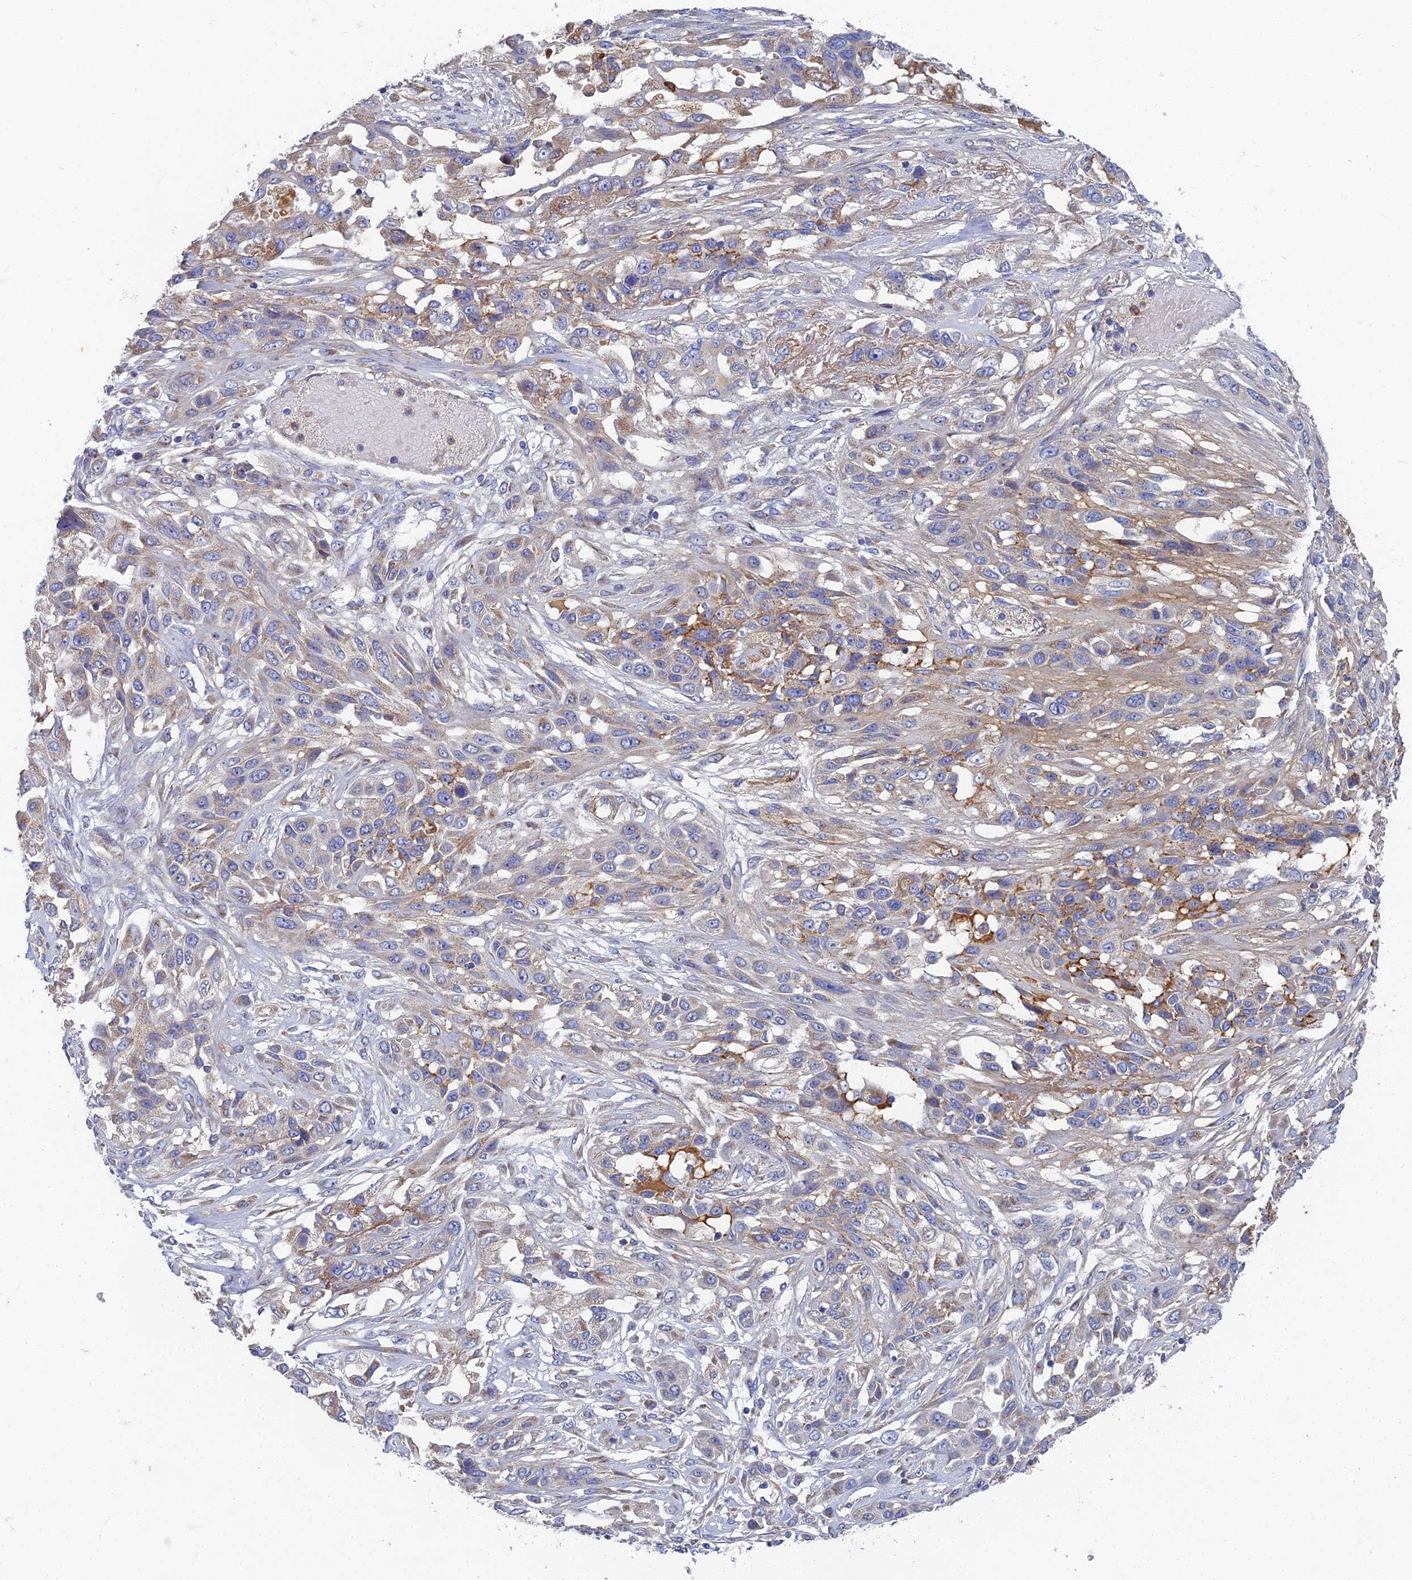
{"staining": {"intensity": "weak", "quantity": "<25%", "location": "cytoplasmic/membranous"}, "tissue": "lung cancer", "cell_type": "Tumor cells", "image_type": "cancer", "snomed": [{"axis": "morphology", "description": "Squamous cell carcinoma, NOS"}, {"axis": "topography", "description": "Lung"}], "caption": "Tumor cells show no significant staining in squamous cell carcinoma (lung).", "gene": "RNASEK", "patient": {"sex": "female", "age": 70}}